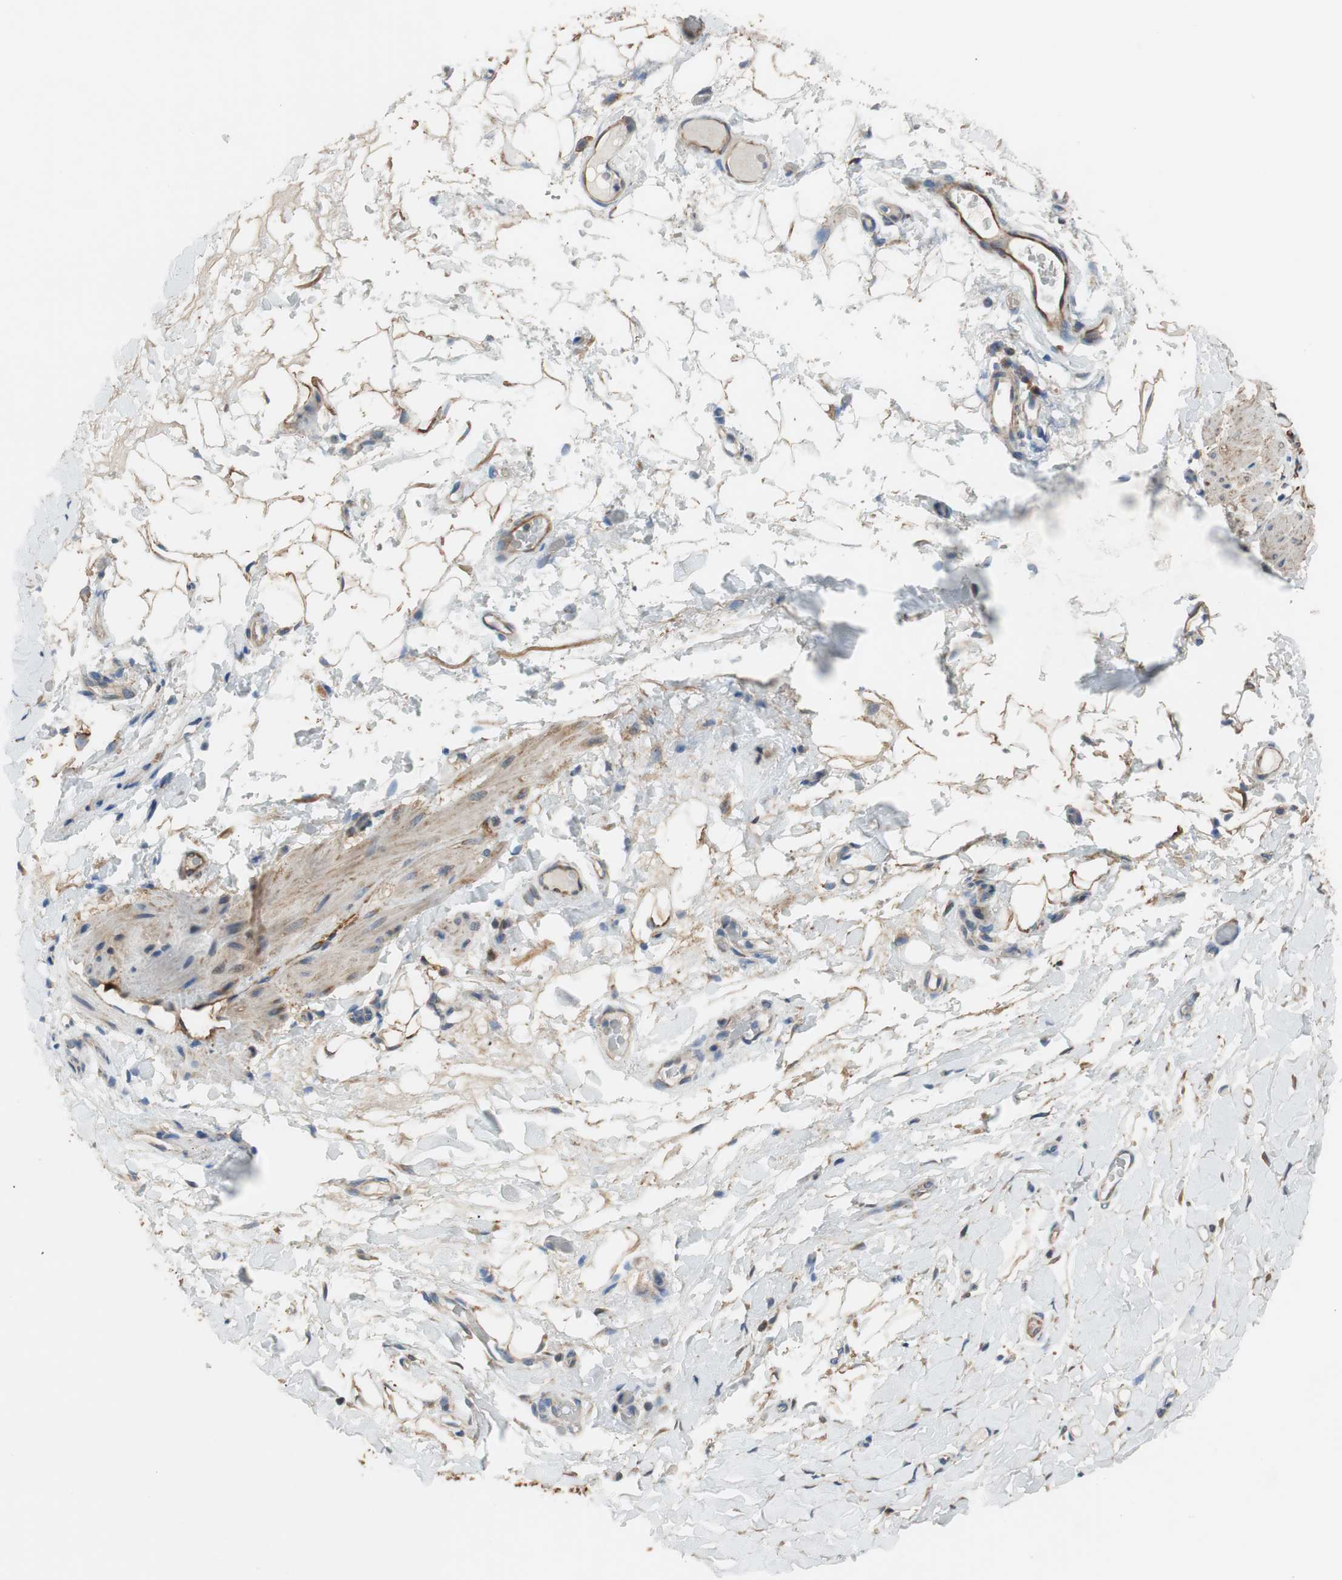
{"staining": {"intensity": "moderate", "quantity": ">75%", "location": "cytoplasmic/membranous"}, "tissue": "adipose tissue", "cell_type": "Adipocytes", "image_type": "normal", "snomed": [{"axis": "morphology", "description": "Normal tissue, NOS"}, {"axis": "morphology", "description": "Adenocarcinoma, NOS"}, {"axis": "topography", "description": "Esophagus"}], "caption": "This is an image of immunohistochemistry staining of normal adipose tissue, which shows moderate positivity in the cytoplasmic/membranous of adipocytes.", "gene": "ALDH1A2", "patient": {"sex": "male", "age": 62}}